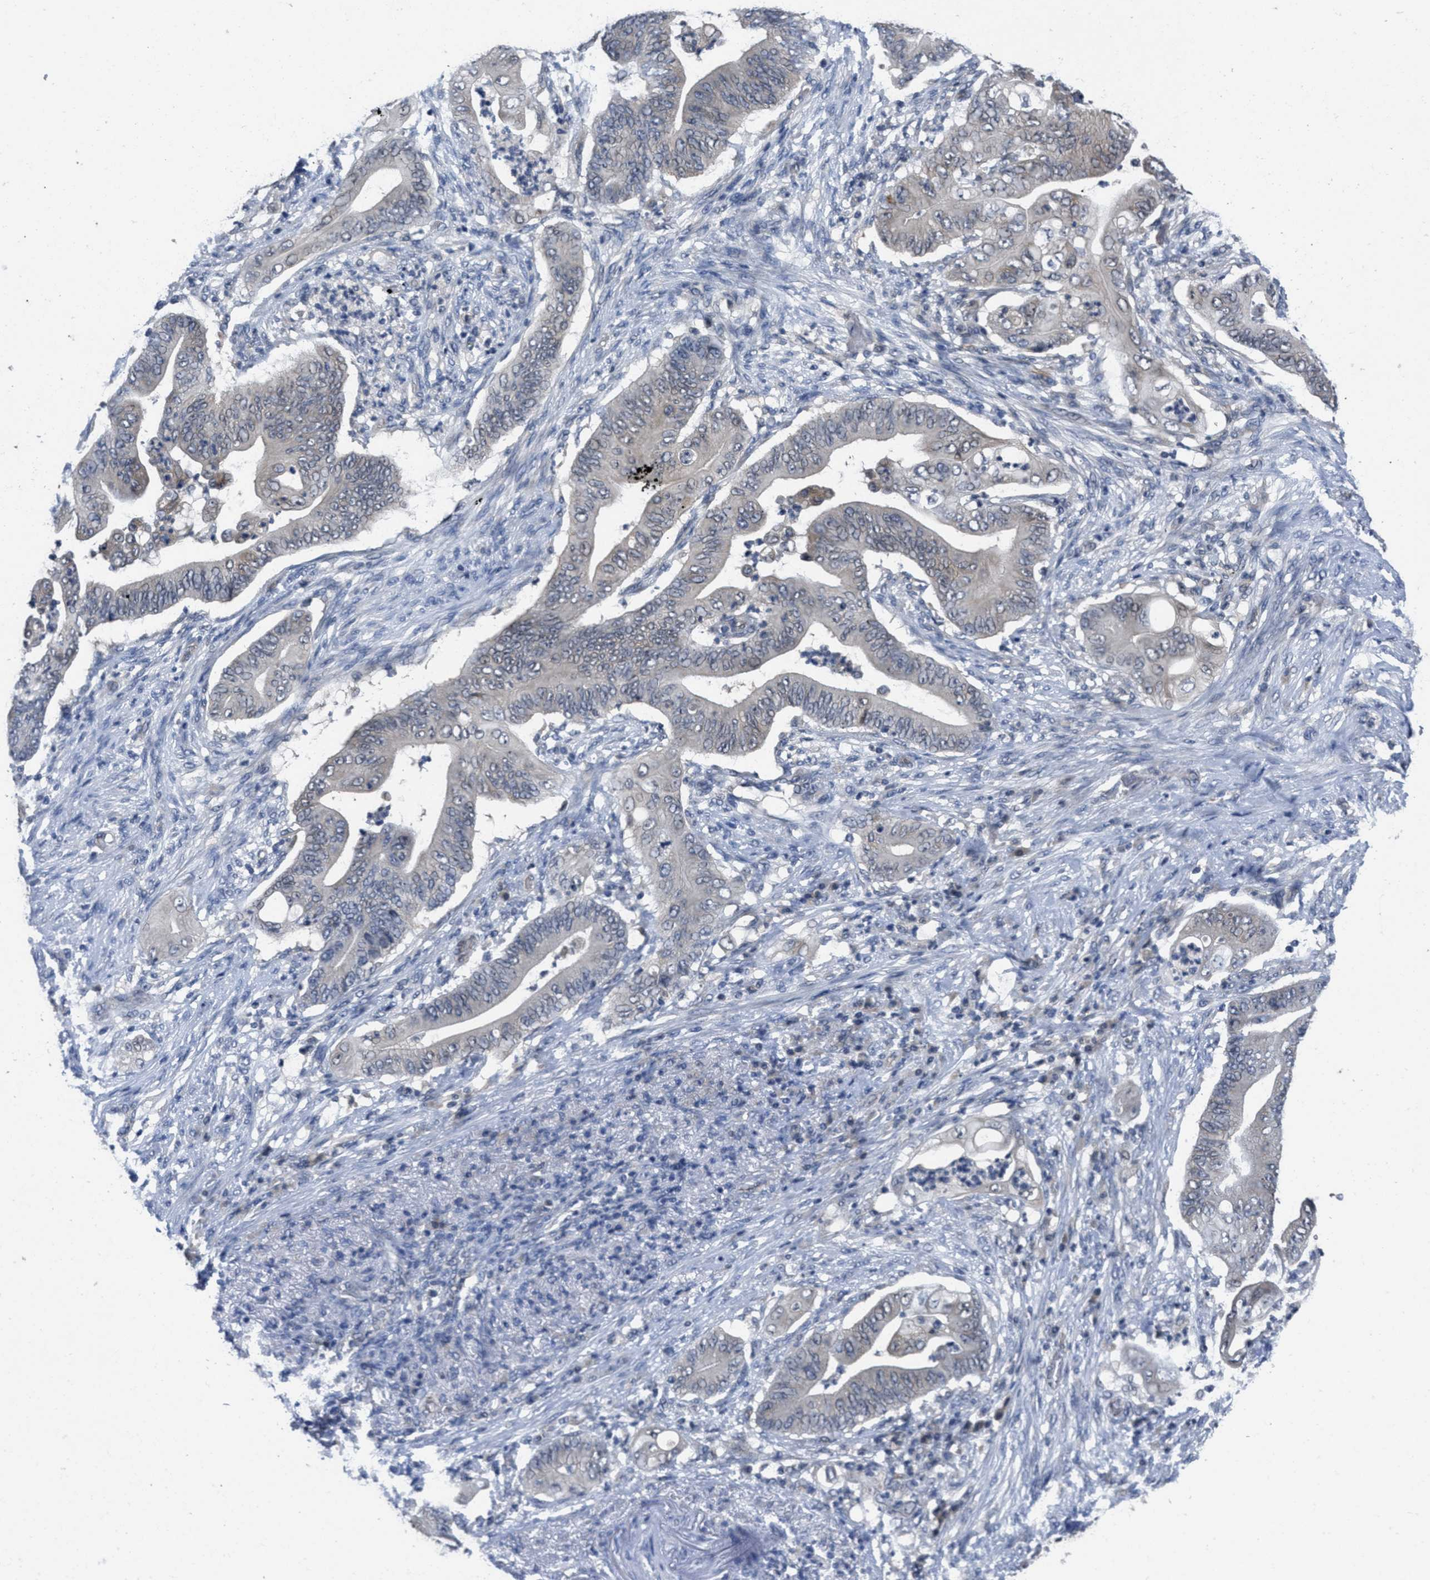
{"staining": {"intensity": "negative", "quantity": "none", "location": "none"}, "tissue": "stomach cancer", "cell_type": "Tumor cells", "image_type": "cancer", "snomed": [{"axis": "morphology", "description": "Adenocarcinoma, NOS"}, {"axis": "topography", "description": "Stomach"}], "caption": "There is no significant staining in tumor cells of stomach cancer.", "gene": "ANGPT1", "patient": {"sex": "female", "age": 73}}